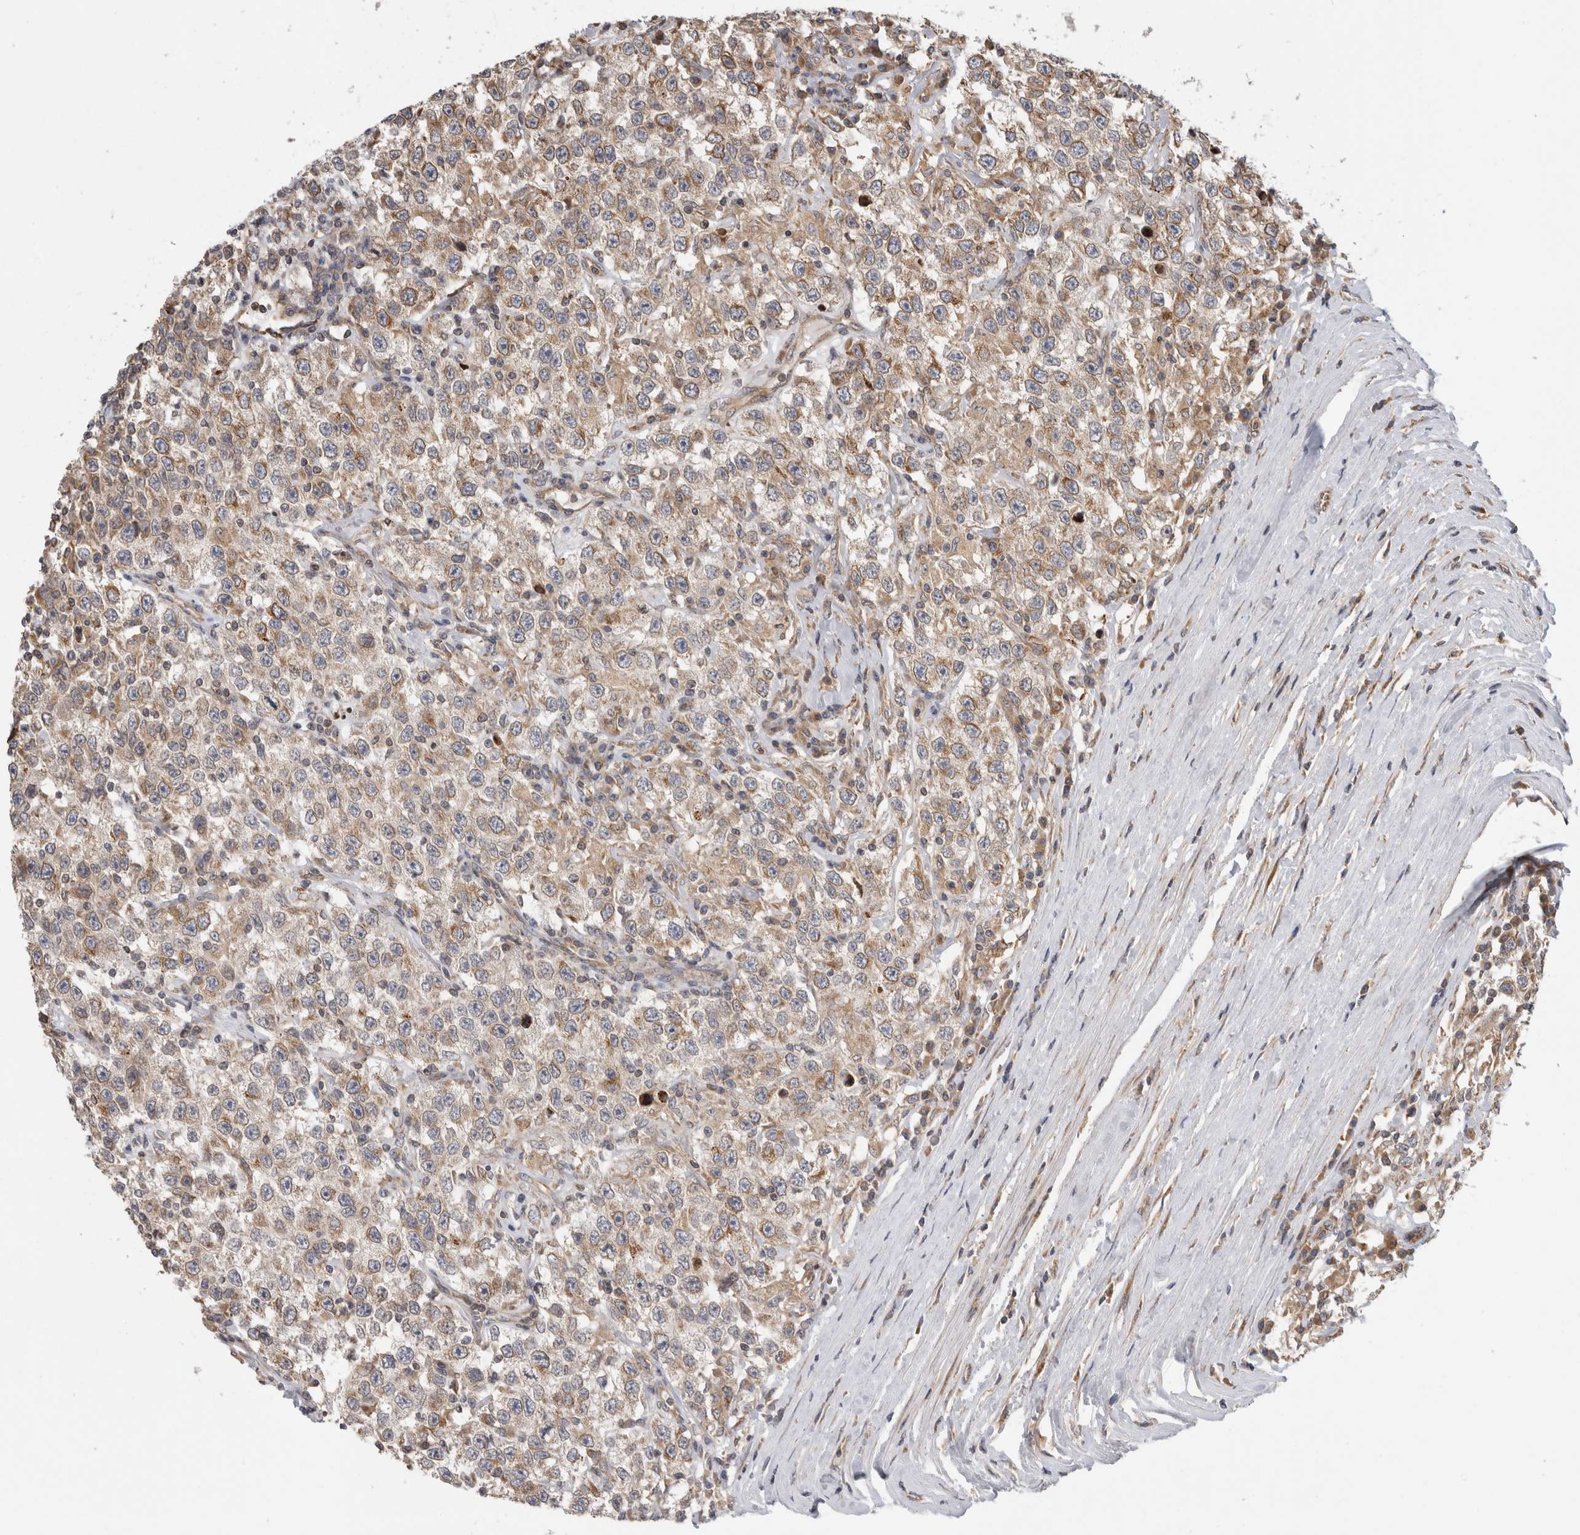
{"staining": {"intensity": "moderate", "quantity": ">75%", "location": "cytoplasmic/membranous"}, "tissue": "testis cancer", "cell_type": "Tumor cells", "image_type": "cancer", "snomed": [{"axis": "morphology", "description": "Seminoma, NOS"}, {"axis": "topography", "description": "Testis"}], "caption": "Human testis cancer (seminoma) stained for a protein (brown) shows moderate cytoplasmic/membranous positive staining in approximately >75% of tumor cells.", "gene": "PARP6", "patient": {"sex": "male", "age": 41}}